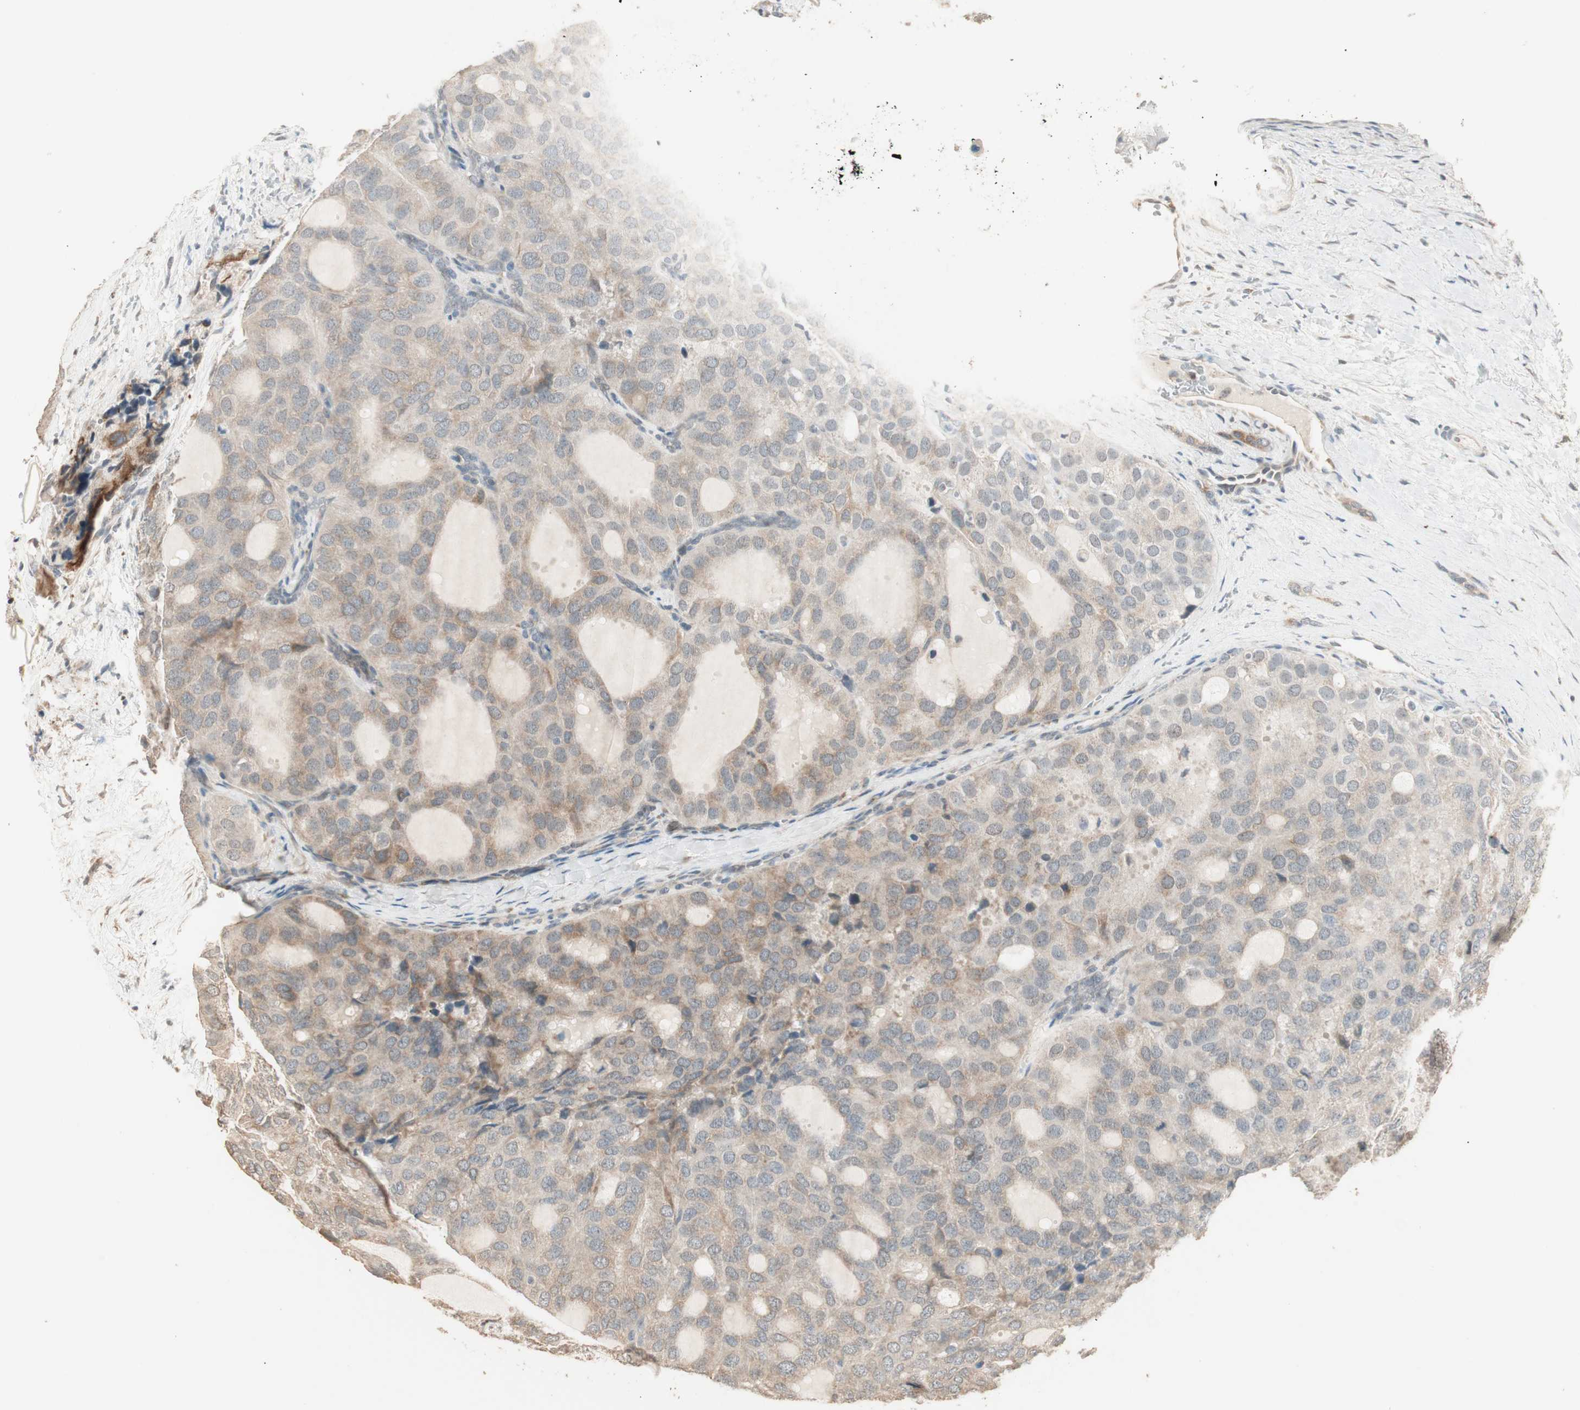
{"staining": {"intensity": "weak", "quantity": ">75%", "location": "cytoplasmic/membranous"}, "tissue": "thyroid cancer", "cell_type": "Tumor cells", "image_type": "cancer", "snomed": [{"axis": "morphology", "description": "Follicular adenoma carcinoma, NOS"}, {"axis": "topography", "description": "Thyroid gland"}], "caption": "Immunohistochemical staining of human thyroid cancer reveals low levels of weak cytoplasmic/membranous protein staining in approximately >75% of tumor cells.", "gene": "TASOR", "patient": {"sex": "male", "age": 75}}